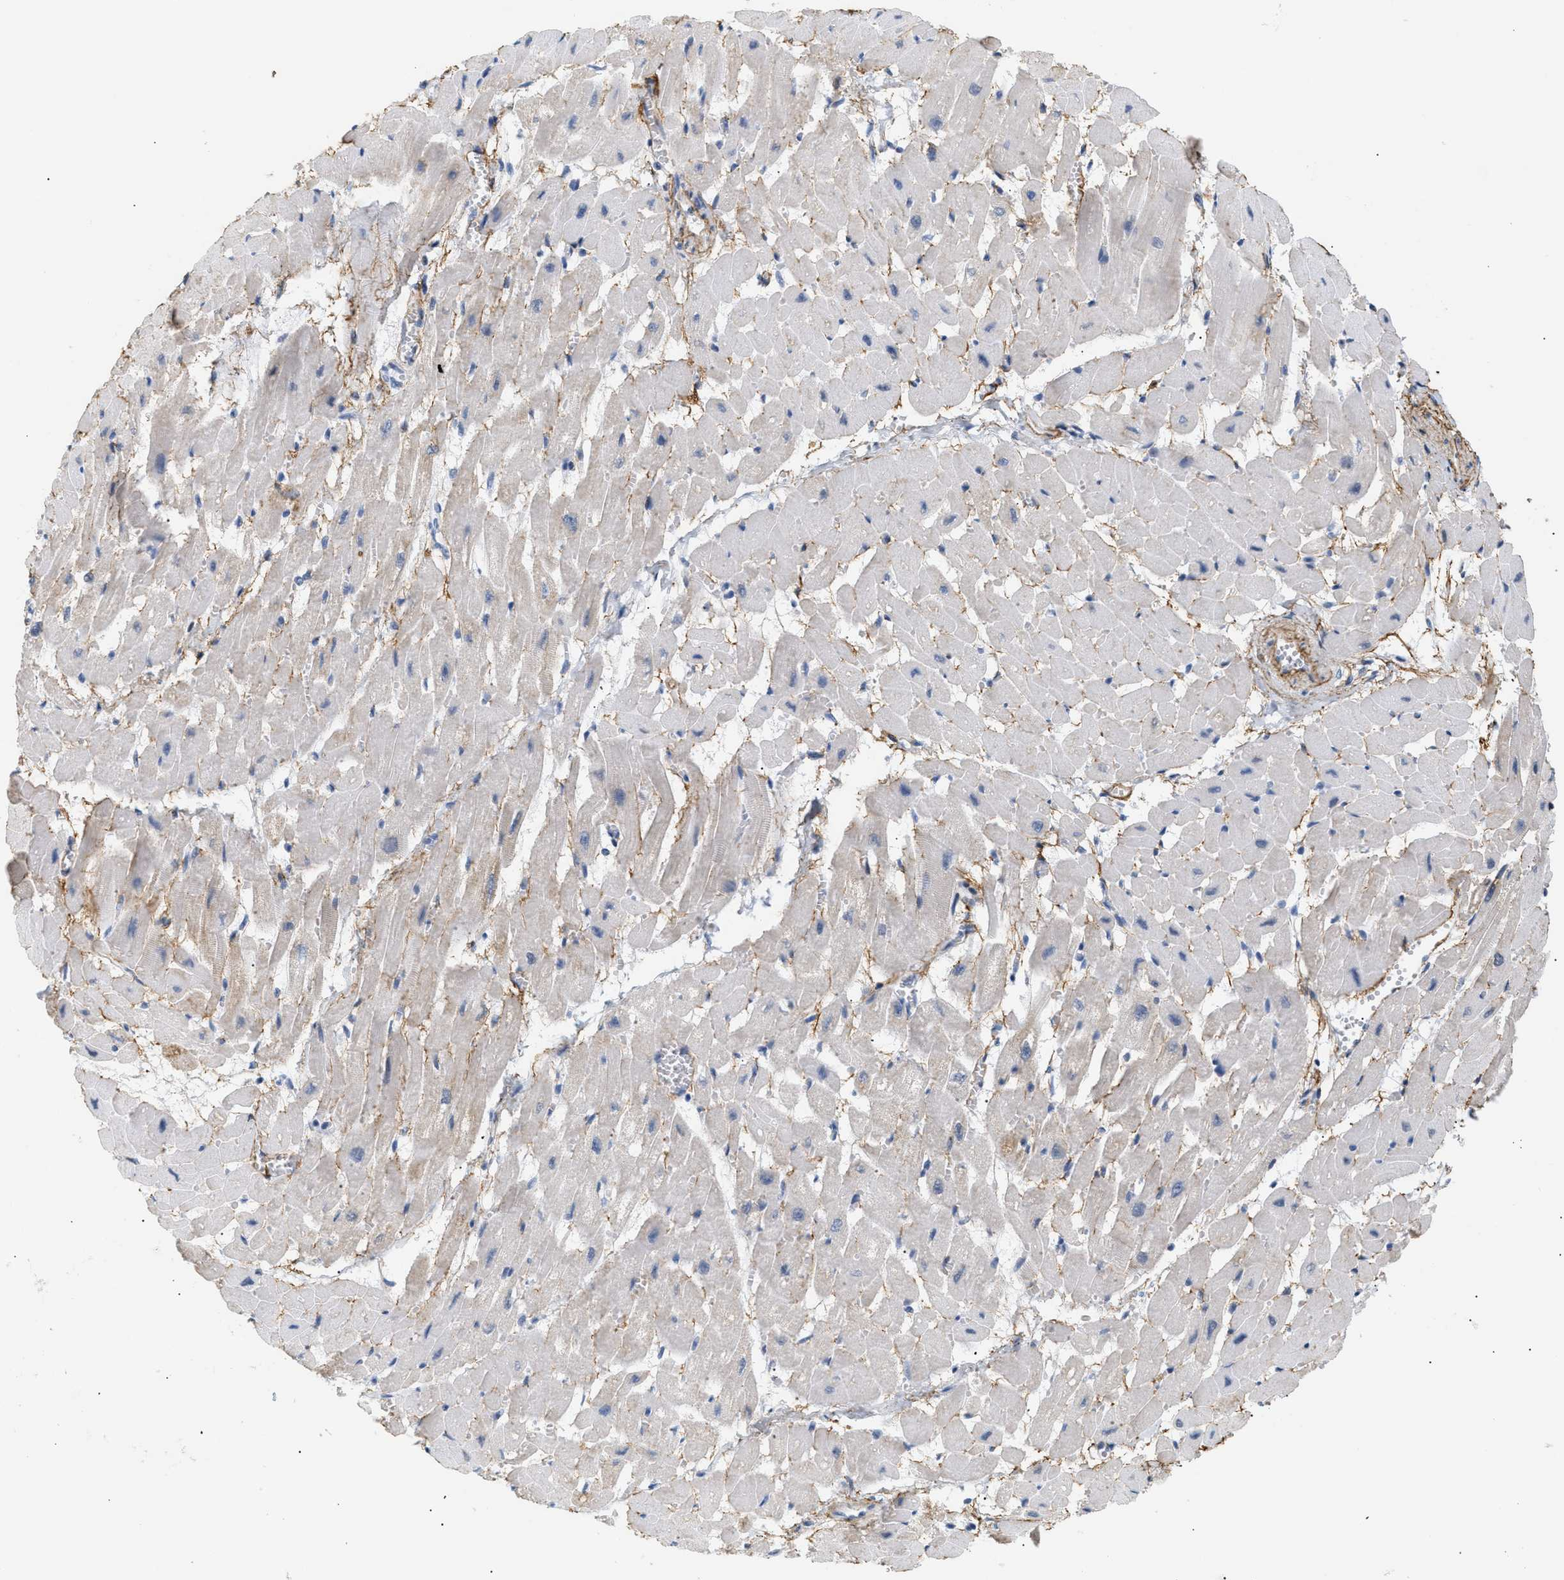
{"staining": {"intensity": "weak", "quantity": "25%-75%", "location": "cytoplasmic/membranous"}, "tissue": "heart muscle", "cell_type": "Cardiomyocytes", "image_type": "normal", "snomed": [{"axis": "morphology", "description": "Normal tissue, NOS"}, {"axis": "topography", "description": "Heart"}], "caption": "High-power microscopy captured an immunohistochemistry photomicrograph of normal heart muscle, revealing weak cytoplasmic/membranous positivity in approximately 25%-75% of cardiomyocytes. The staining was performed using DAB (3,3'-diaminobenzidine) to visualize the protein expression in brown, while the nuclei were stained in blue with hematoxylin (Magnification: 20x).", "gene": "ELN", "patient": {"sex": "male", "age": 45}}